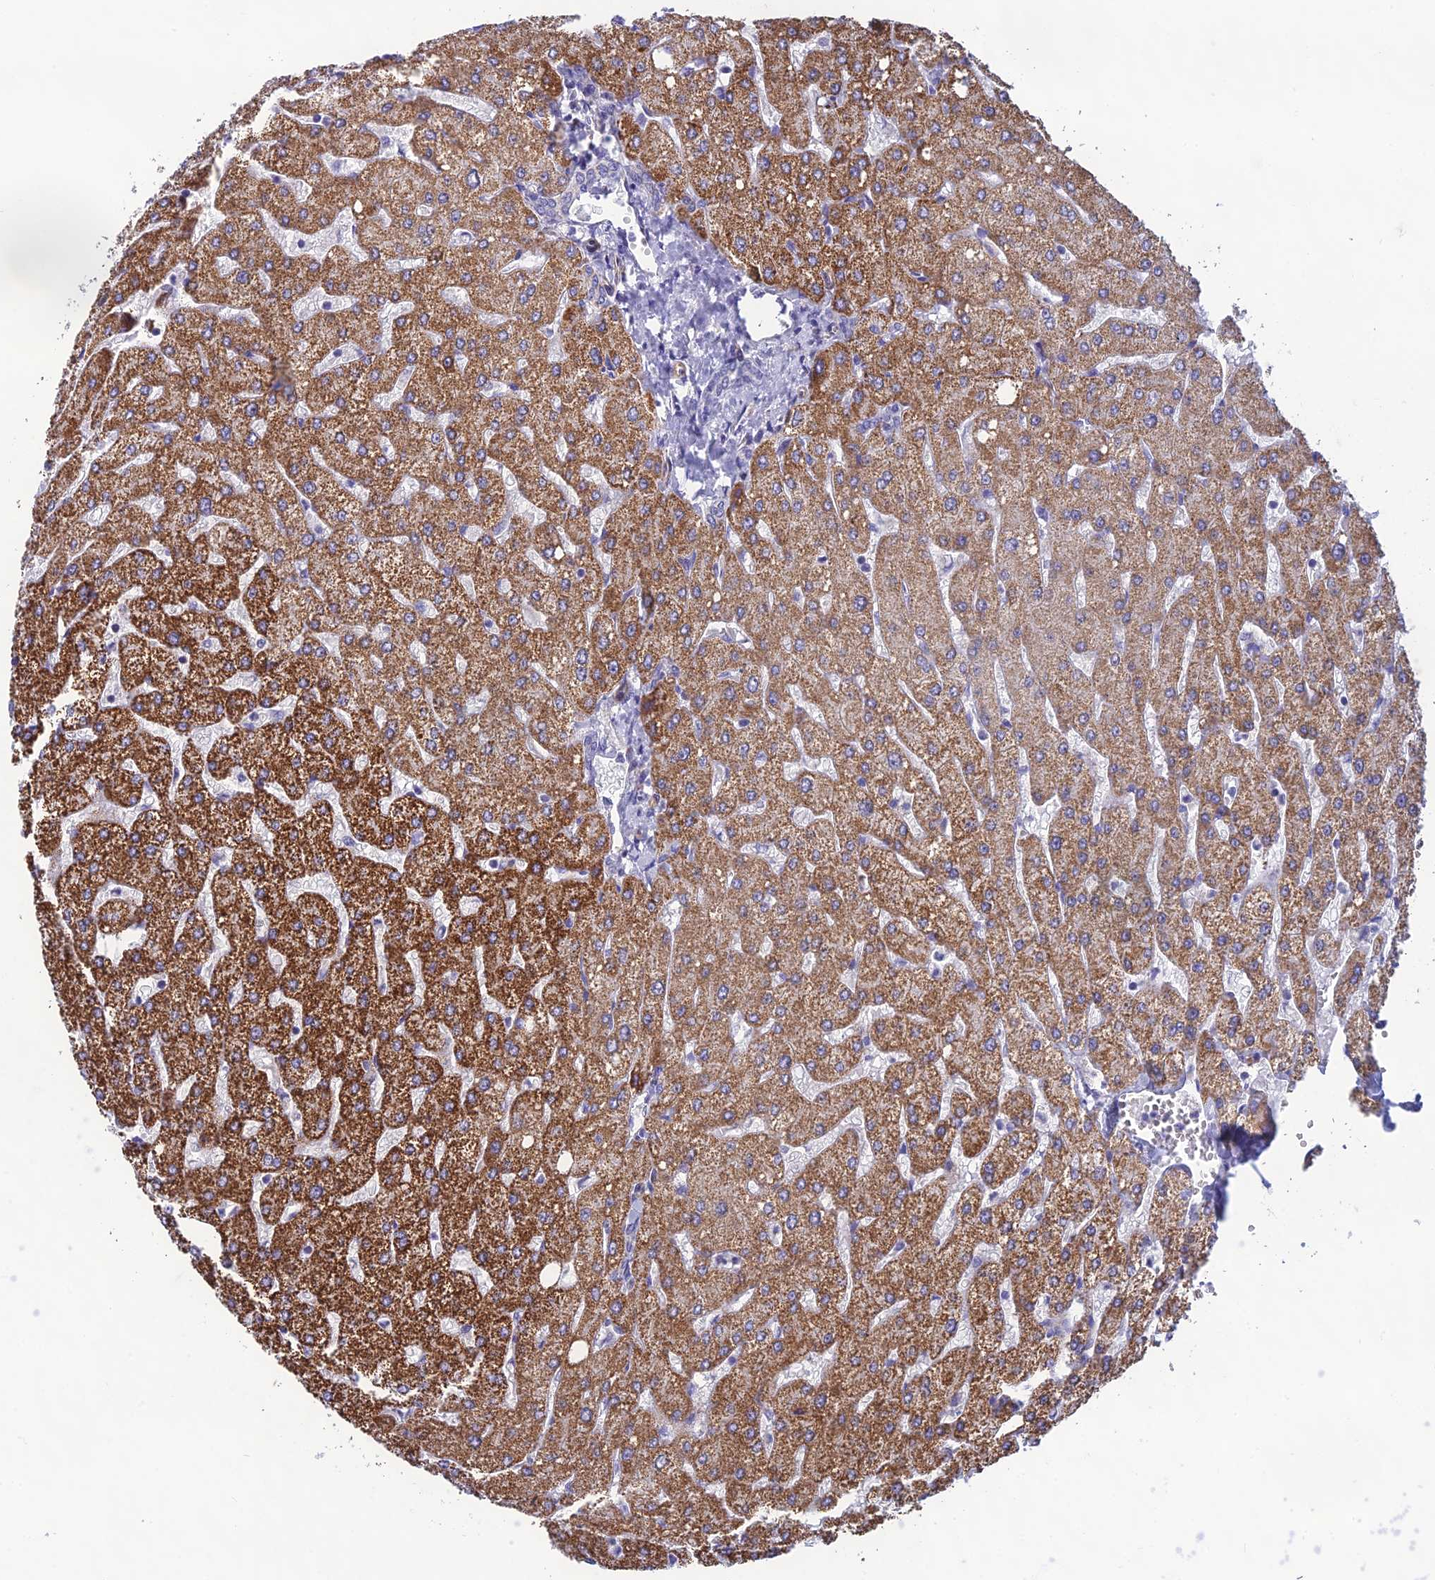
{"staining": {"intensity": "negative", "quantity": "none", "location": "none"}, "tissue": "liver", "cell_type": "Cholangiocytes", "image_type": "normal", "snomed": [{"axis": "morphology", "description": "Normal tissue, NOS"}, {"axis": "topography", "description": "Liver"}], "caption": "IHC micrograph of unremarkable human liver stained for a protein (brown), which shows no staining in cholangiocytes.", "gene": "POMGNT1", "patient": {"sex": "male", "age": 55}}